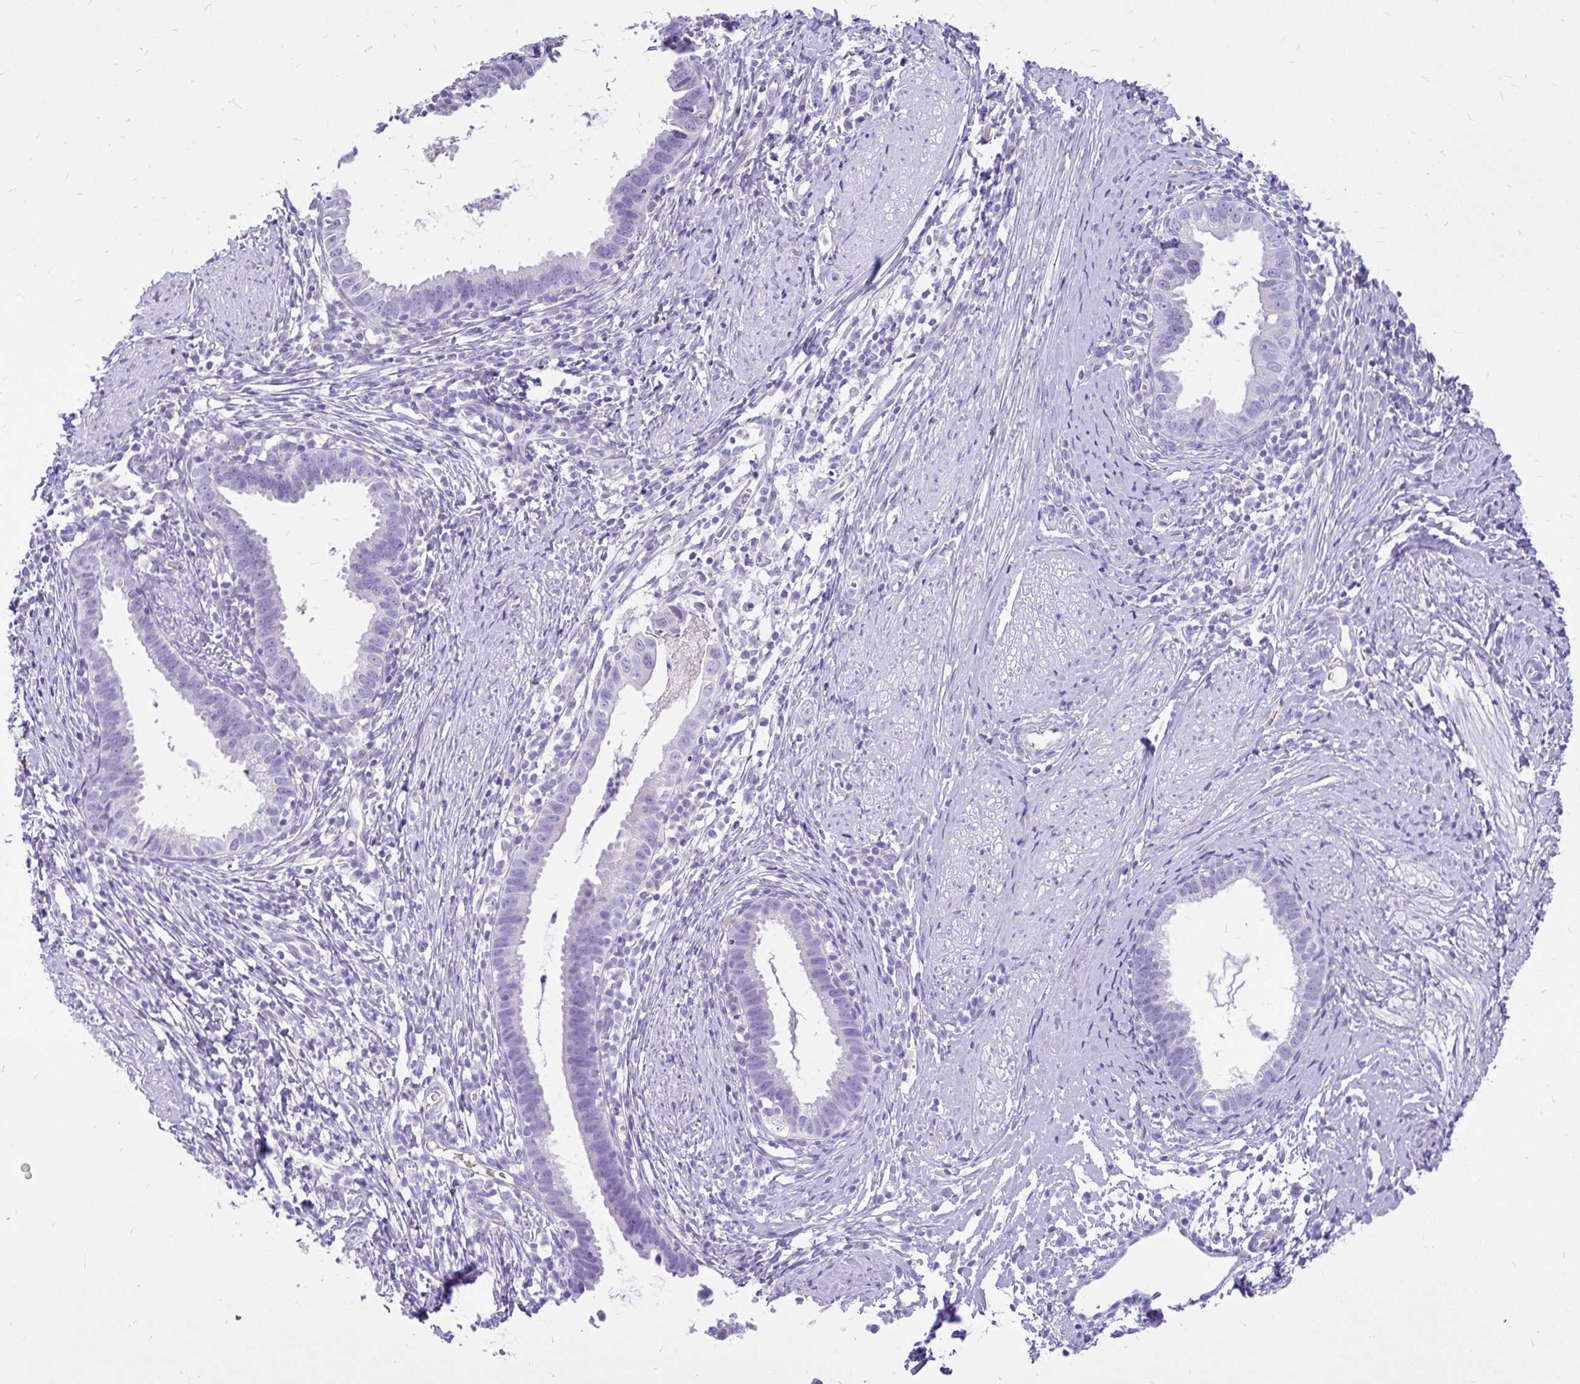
{"staining": {"intensity": "negative", "quantity": "none", "location": "none"}, "tissue": "cervical cancer", "cell_type": "Tumor cells", "image_type": "cancer", "snomed": [{"axis": "morphology", "description": "Adenocarcinoma, NOS"}, {"axis": "topography", "description": "Cervix"}], "caption": "DAB (3,3'-diaminobenzidine) immunohistochemical staining of adenocarcinoma (cervical) displays no significant expression in tumor cells.", "gene": "MAP1LC3A", "patient": {"sex": "female", "age": 36}}